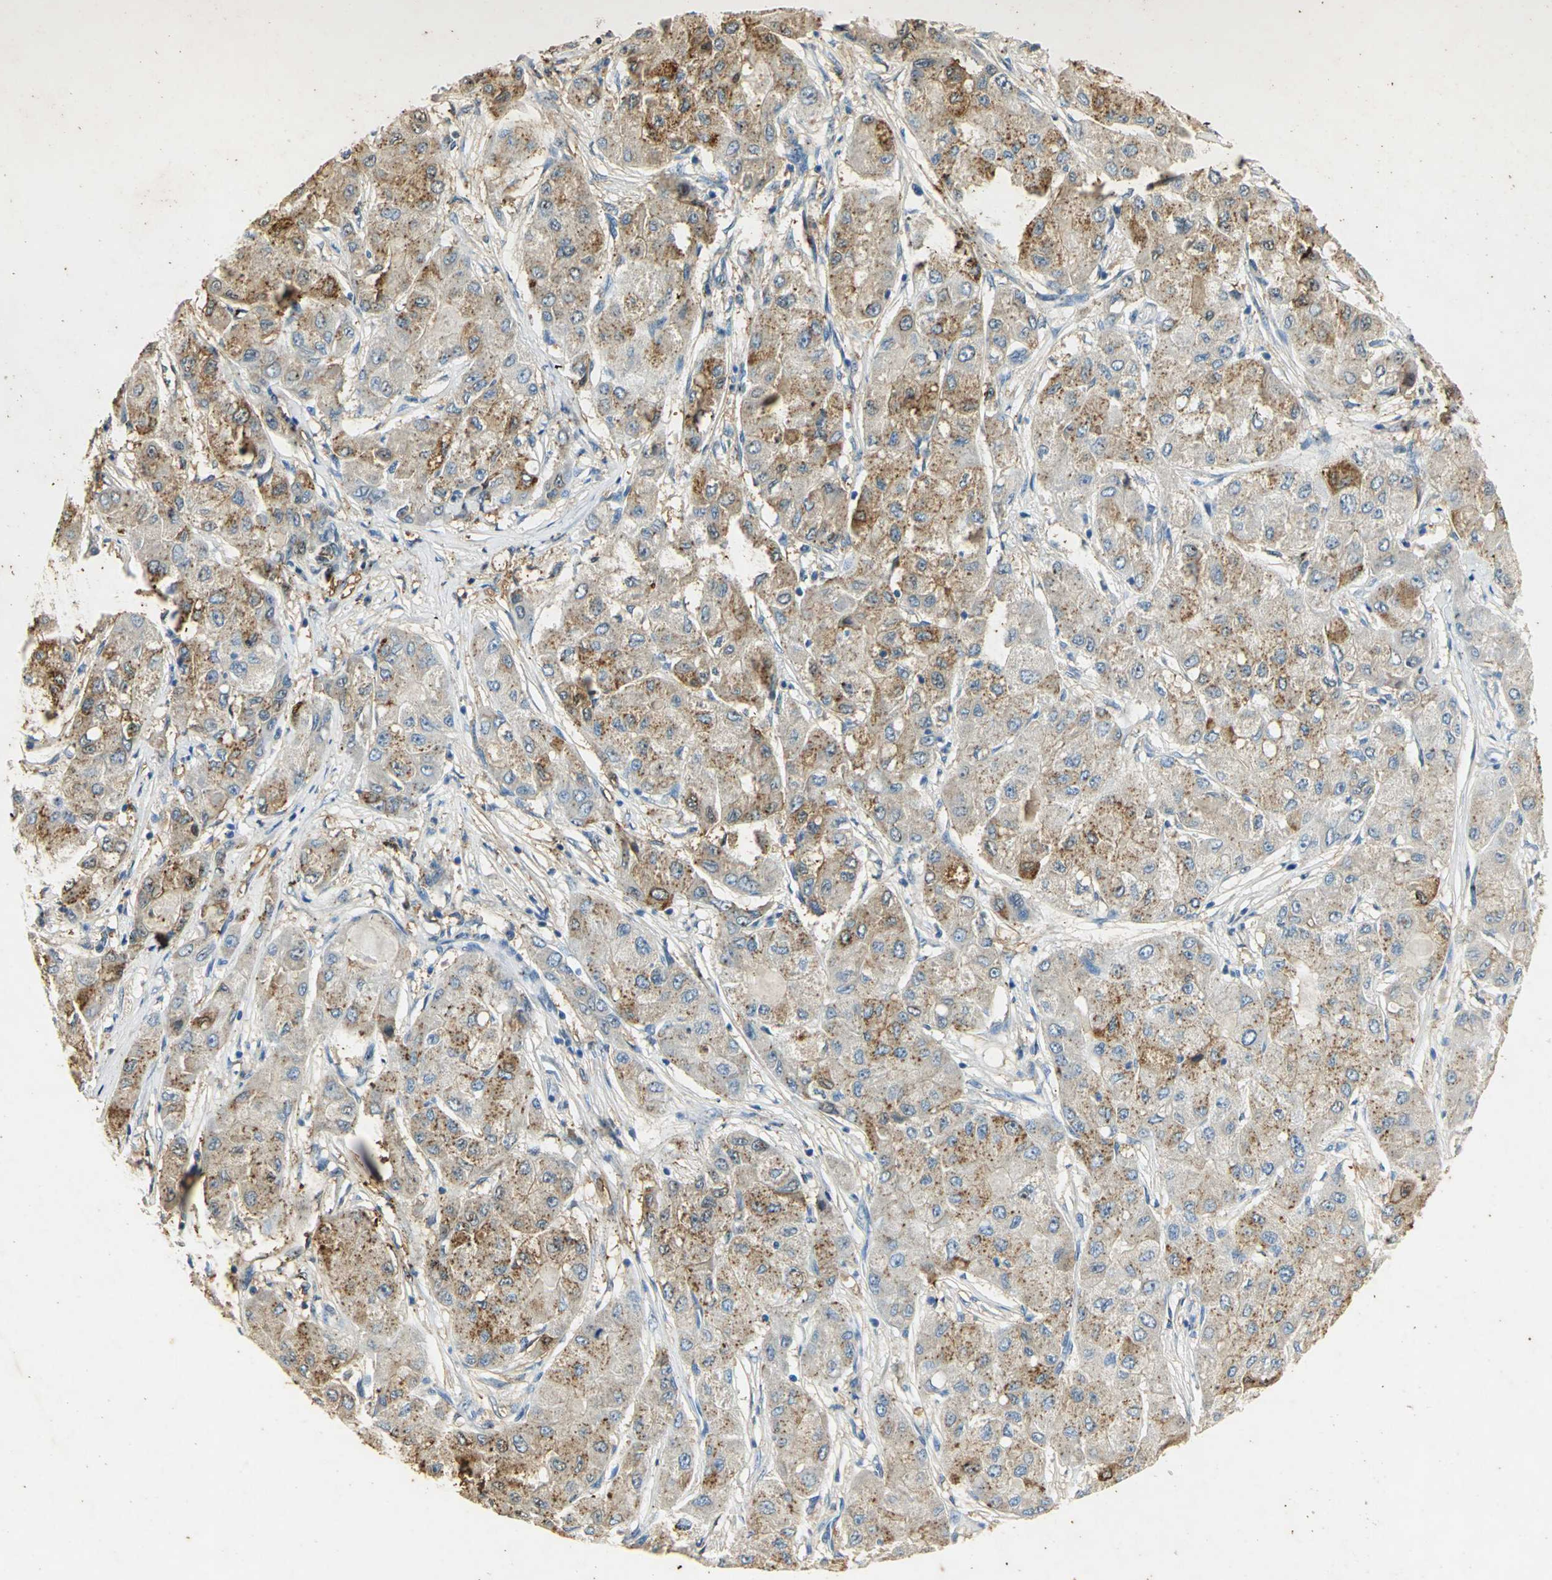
{"staining": {"intensity": "moderate", "quantity": "25%-75%", "location": "cytoplasmic/membranous"}, "tissue": "liver cancer", "cell_type": "Tumor cells", "image_type": "cancer", "snomed": [{"axis": "morphology", "description": "Carcinoma, Hepatocellular, NOS"}, {"axis": "topography", "description": "Liver"}], "caption": "The histopathology image exhibits a brown stain indicating the presence of a protein in the cytoplasmic/membranous of tumor cells in liver cancer.", "gene": "ANXA4", "patient": {"sex": "male", "age": 80}}